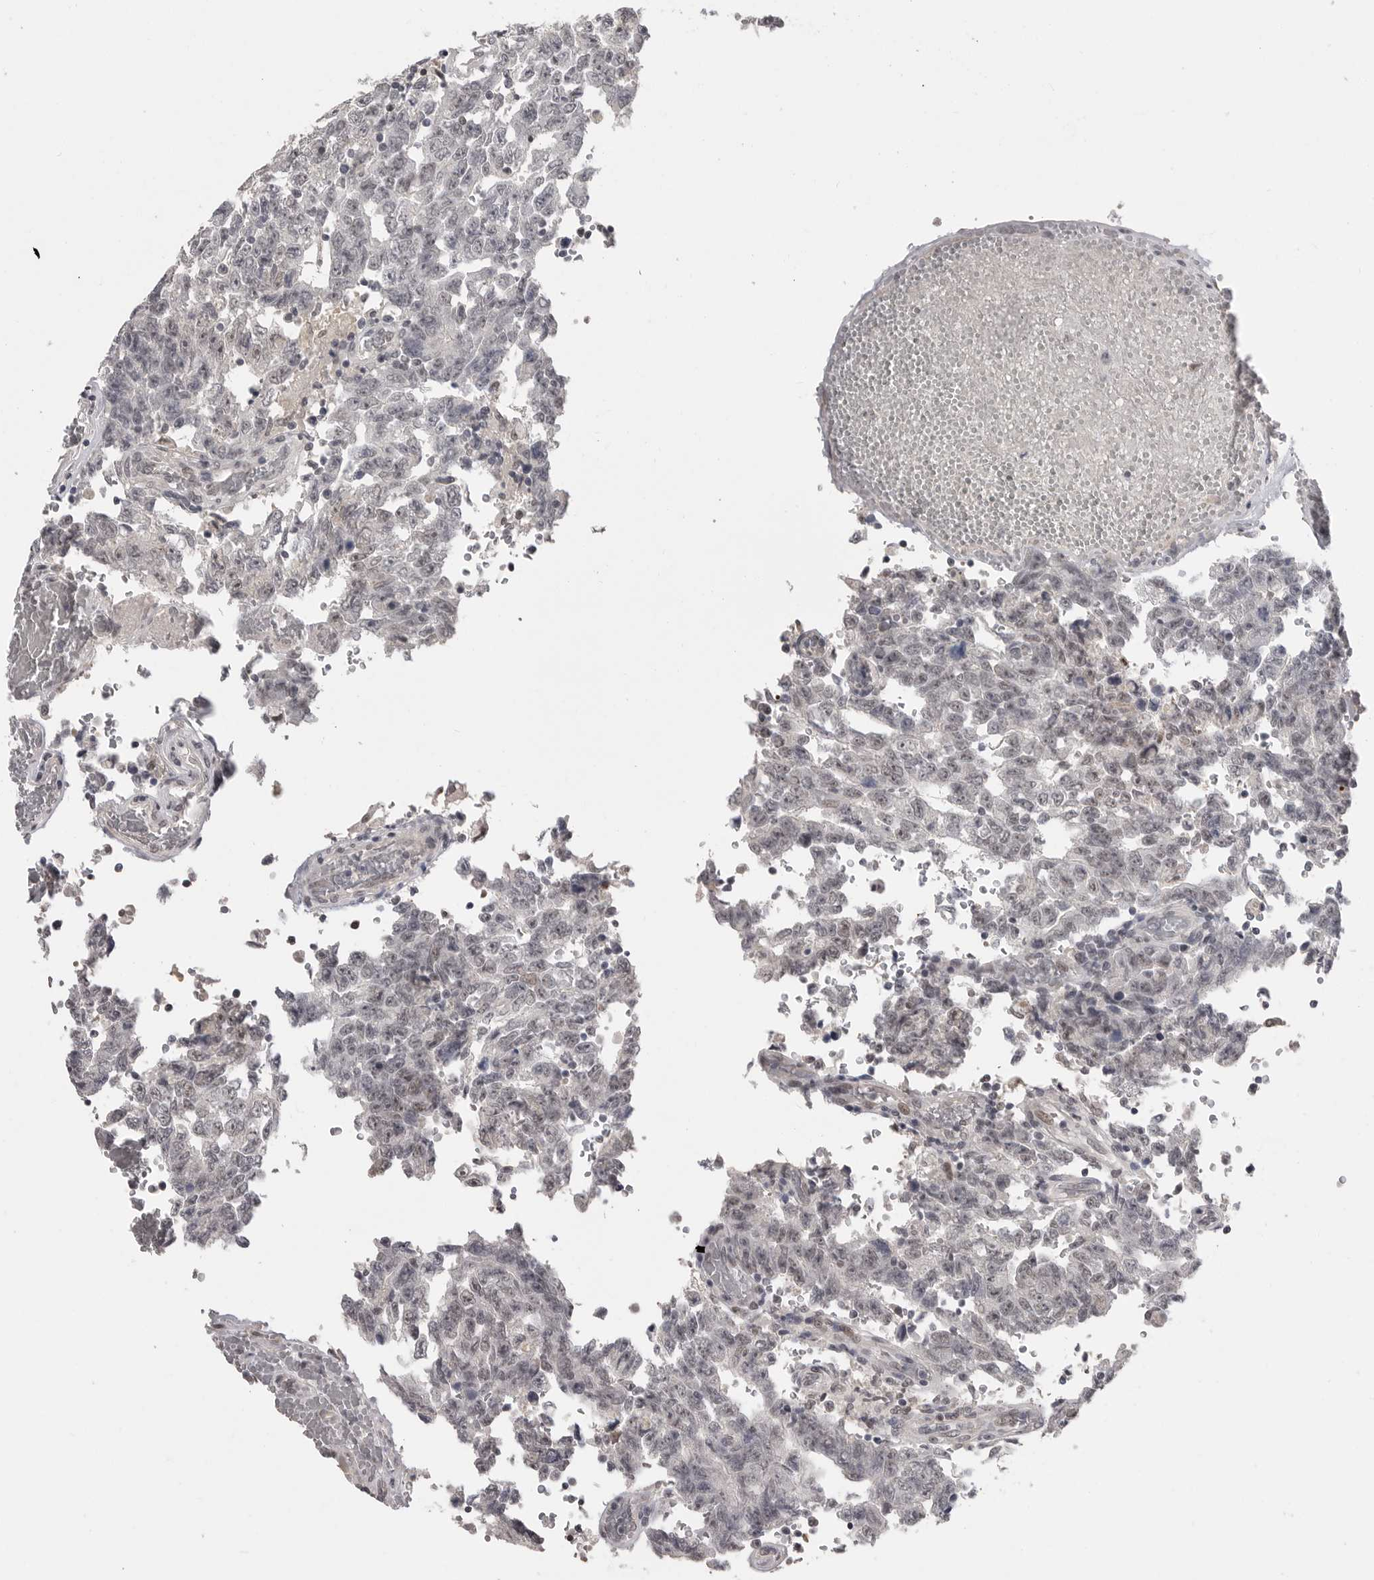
{"staining": {"intensity": "negative", "quantity": "none", "location": "none"}, "tissue": "testis cancer", "cell_type": "Tumor cells", "image_type": "cancer", "snomed": [{"axis": "morphology", "description": "Carcinoma, Embryonal, NOS"}, {"axis": "topography", "description": "Testis"}], "caption": "Embryonal carcinoma (testis) was stained to show a protein in brown. There is no significant staining in tumor cells.", "gene": "PLEKHF1", "patient": {"sex": "male", "age": 26}}